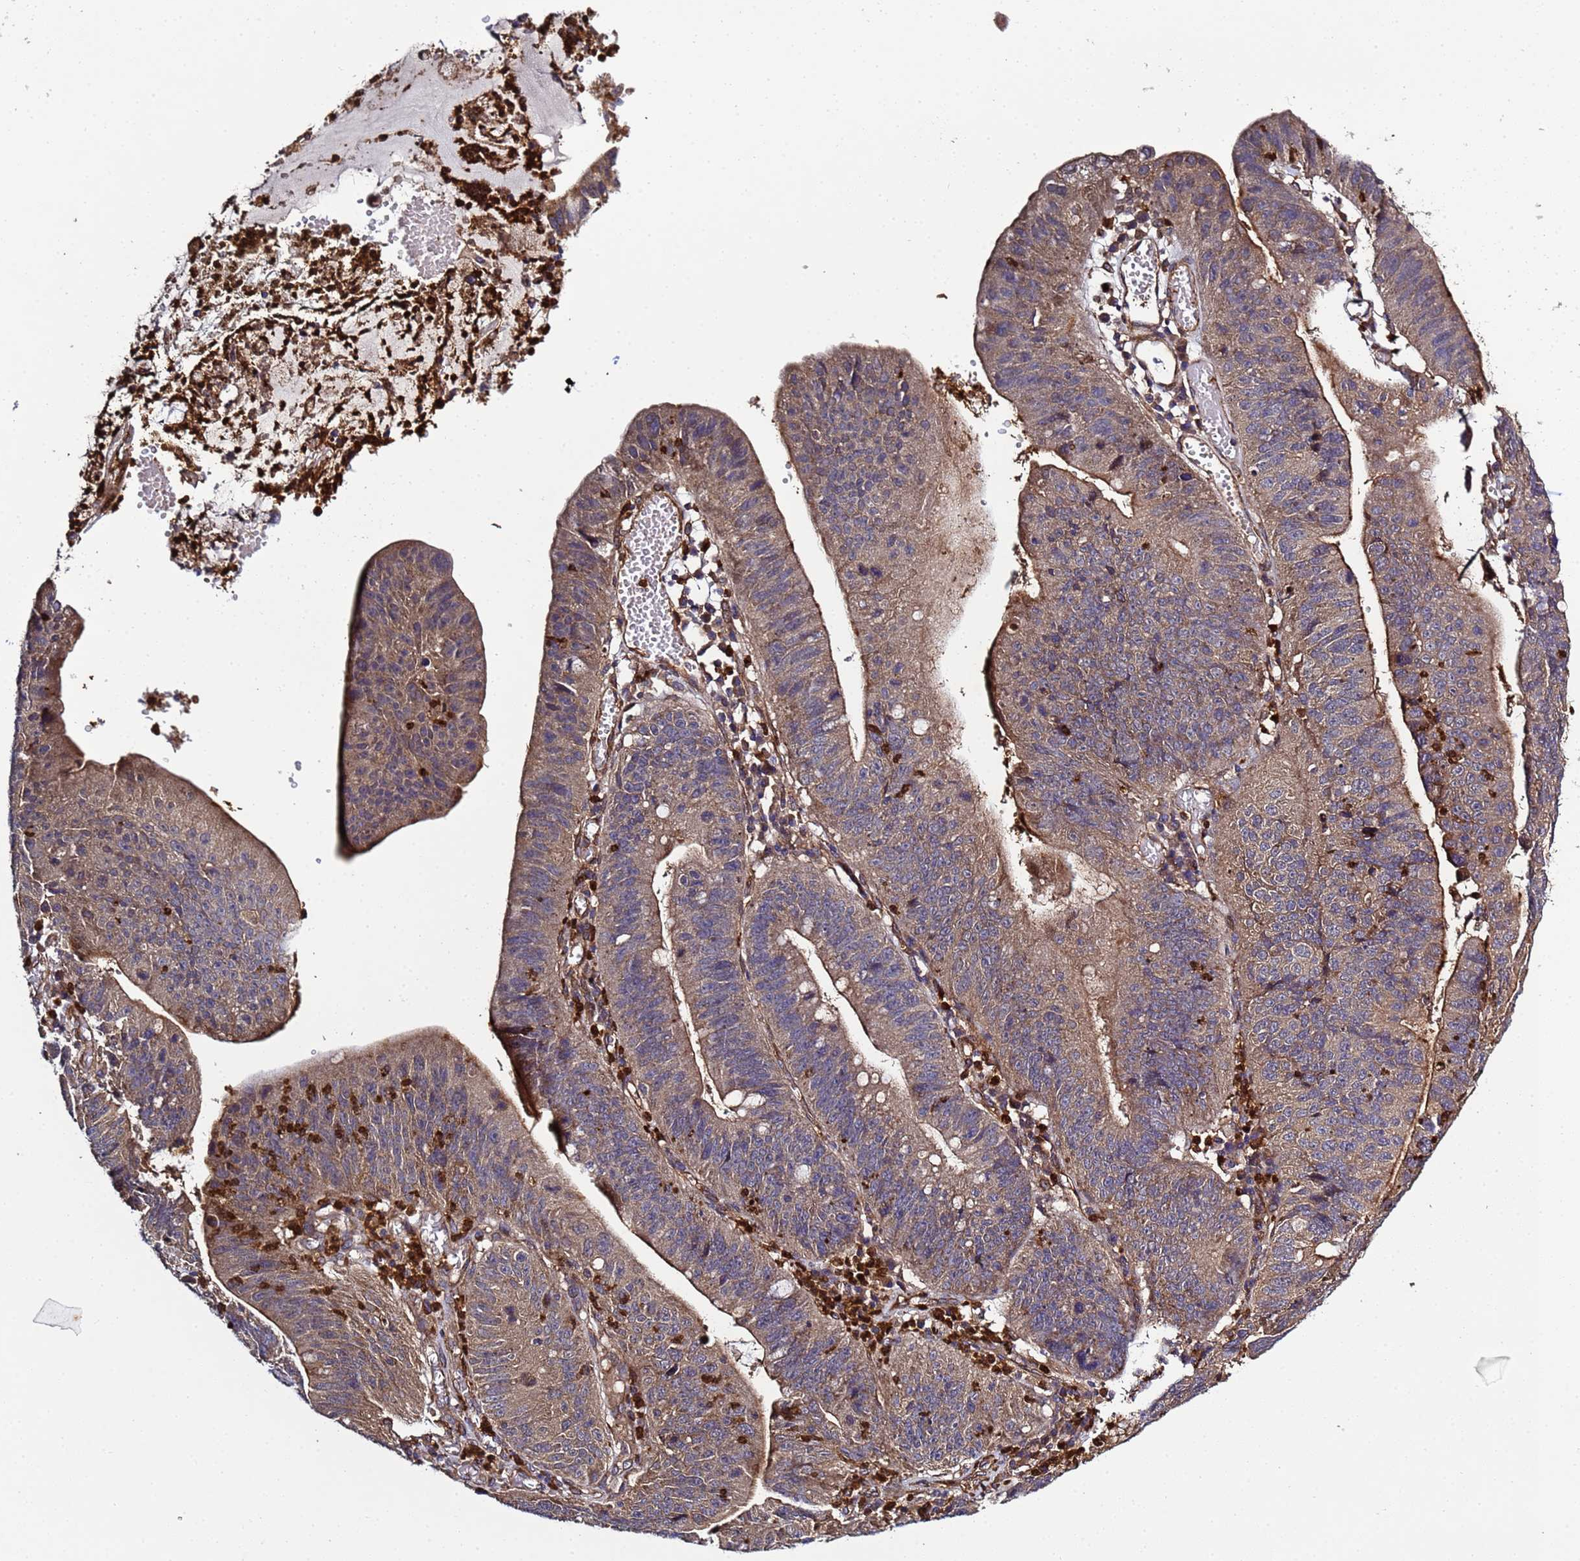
{"staining": {"intensity": "moderate", "quantity": "25%-75%", "location": "cytoplasmic/membranous"}, "tissue": "stomach cancer", "cell_type": "Tumor cells", "image_type": "cancer", "snomed": [{"axis": "morphology", "description": "Adenocarcinoma, NOS"}, {"axis": "topography", "description": "Stomach"}], "caption": "Stomach adenocarcinoma stained with a brown dye shows moderate cytoplasmic/membranous positive staining in about 25%-75% of tumor cells.", "gene": "C8orf34", "patient": {"sex": "male", "age": 59}}